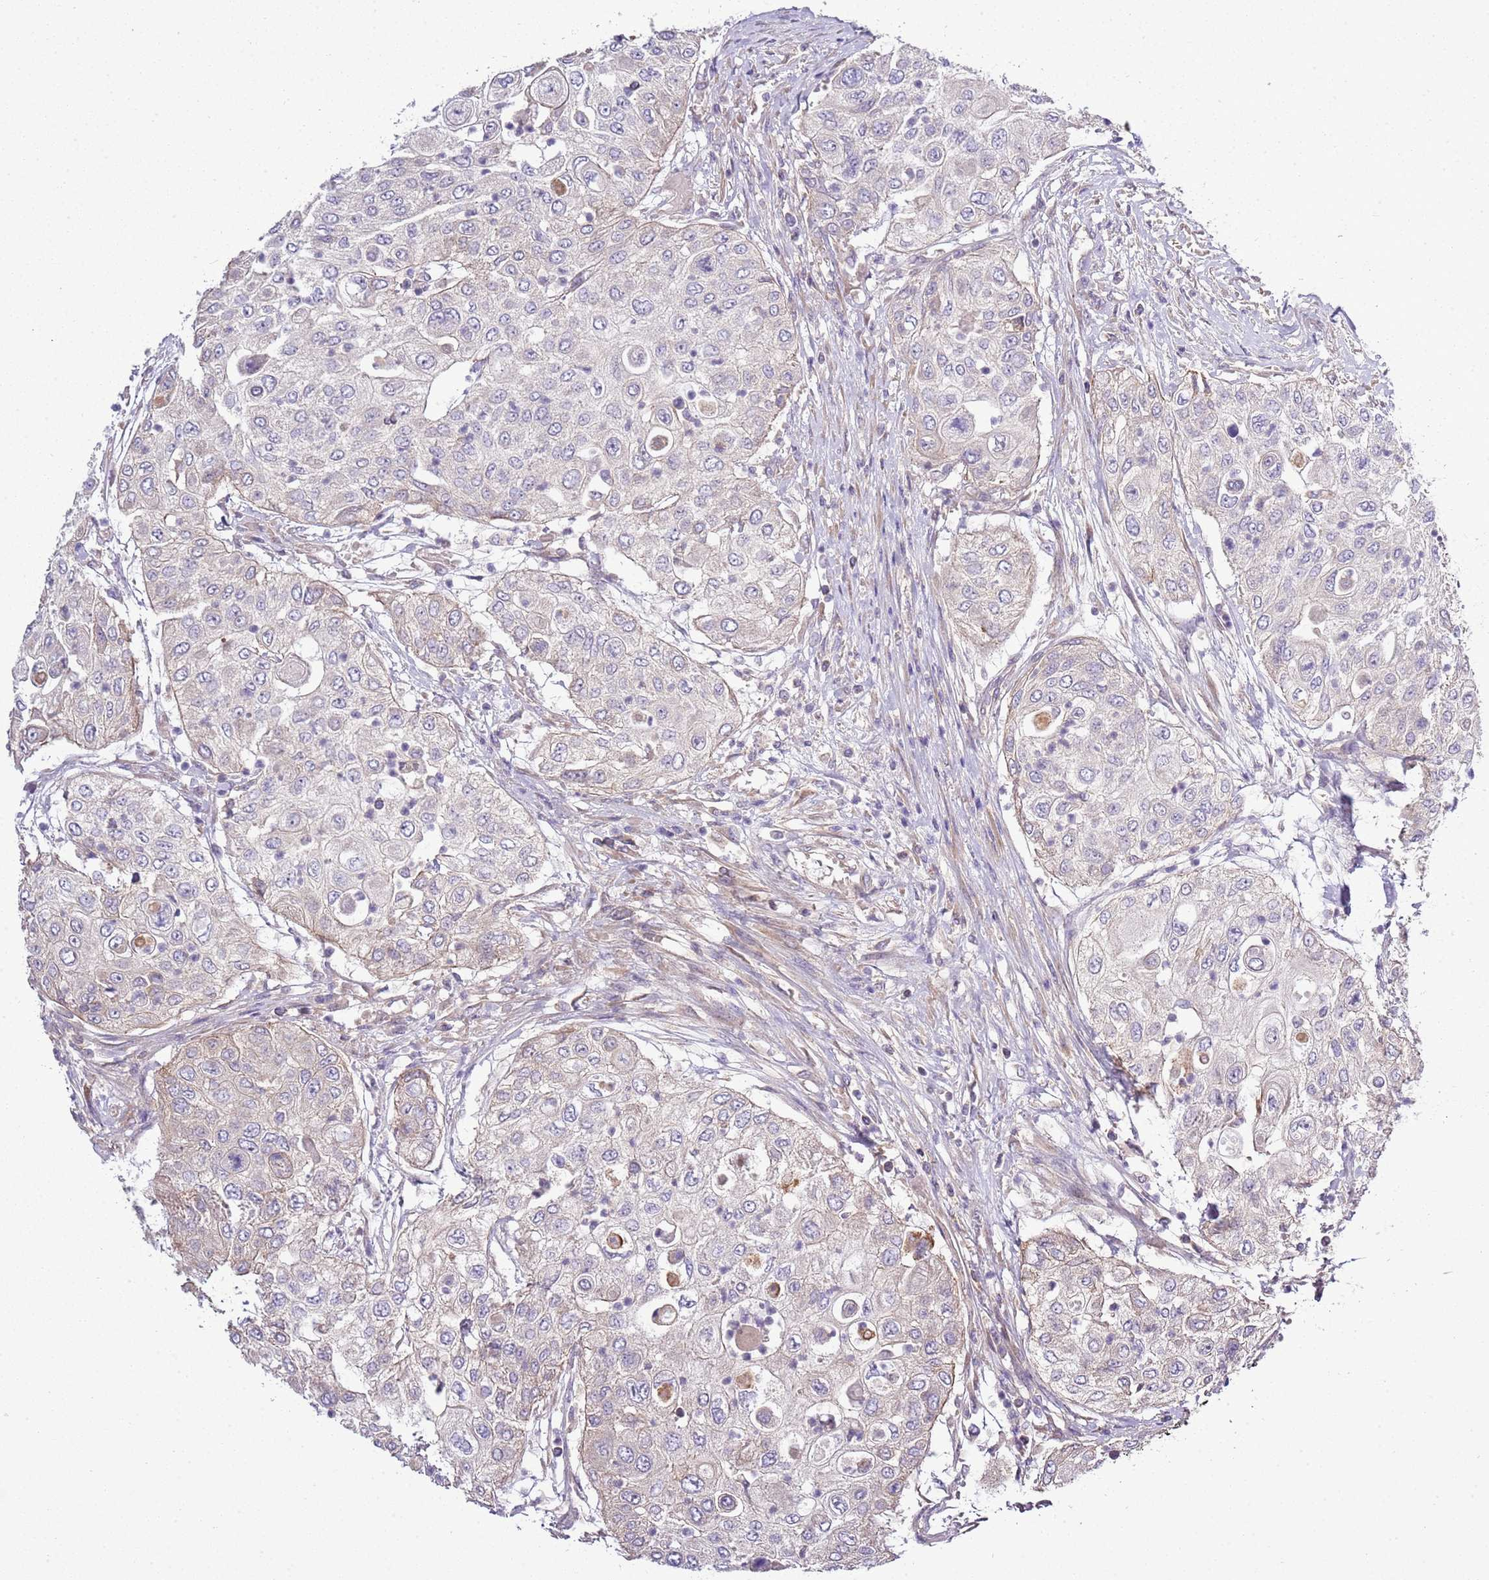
{"staining": {"intensity": "weak", "quantity": "<25%", "location": "cytoplasmic/membranous"}, "tissue": "urothelial cancer", "cell_type": "Tumor cells", "image_type": "cancer", "snomed": [{"axis": "morphology", "description": "Urothelial carcinoma, High grade"}, {"axis": "topography", "description": "Urinary bladder"}], "caption": "A high-resolution micrograph shows immunohistochemistry (IHC) staining of urothelial cancer, which displays no significant positivity in tumor cells.", "gene": "GNL1", "patient": {"sex": "female", "age": 79}}